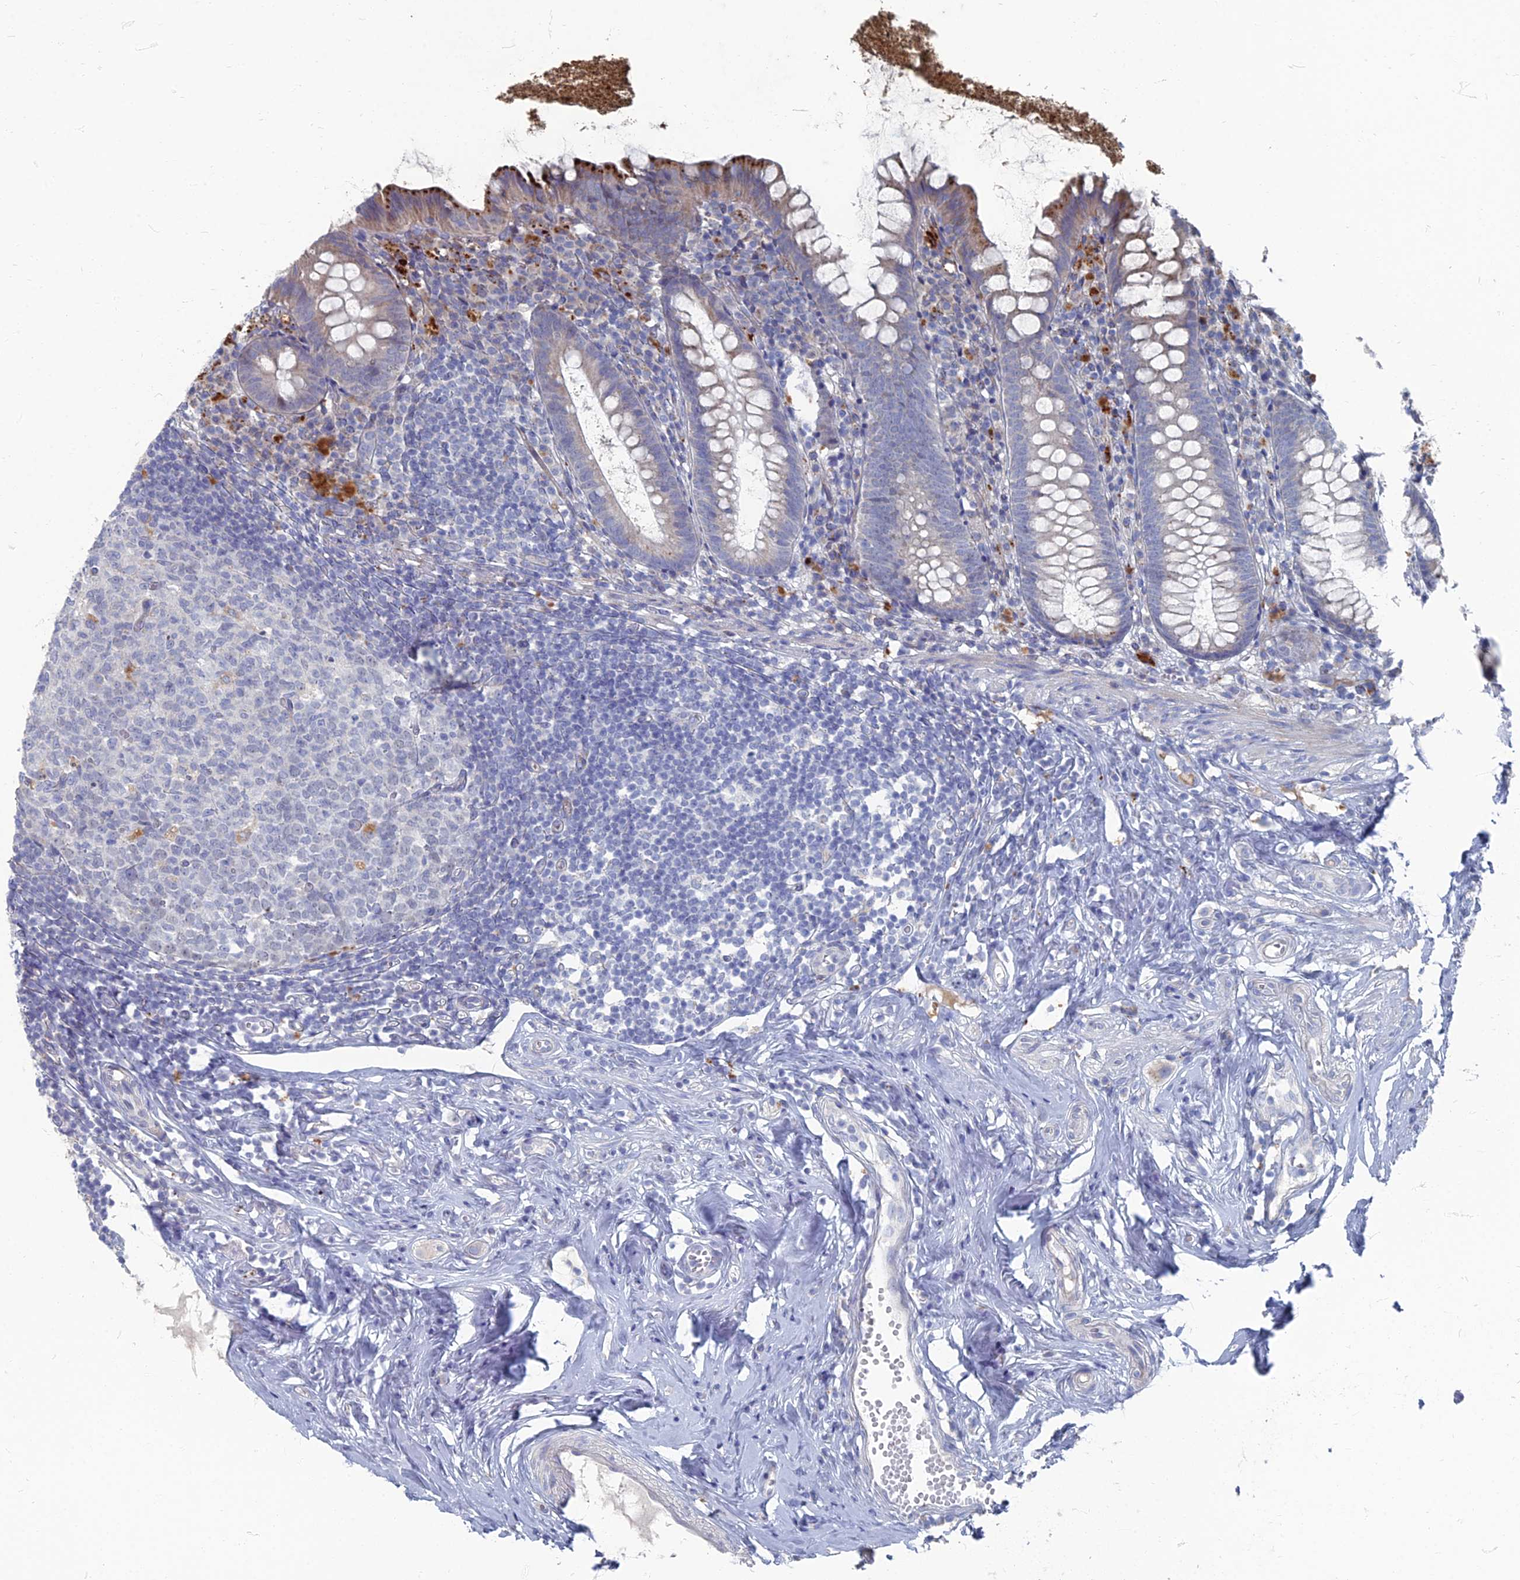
{"staining": {"intensity": "strong", "quantity": "<25%", "location": "cytoplasmic/membranous"}, "tissue": "appendix", "cell_type": "Glandular cells", "image_type": "normal", "snomed": [{"axis": "morphology", "description": "Normal tissue, NOS"}, {"axis": "topography", "description": "Appendix"}], "caption": "Glandular cells show strong cytoplasmic/membranous positivity in about <25% of cells in unremarkable appendix.", "gene": "TMEM128", "patient": {"sex": "female", "age": 51}}